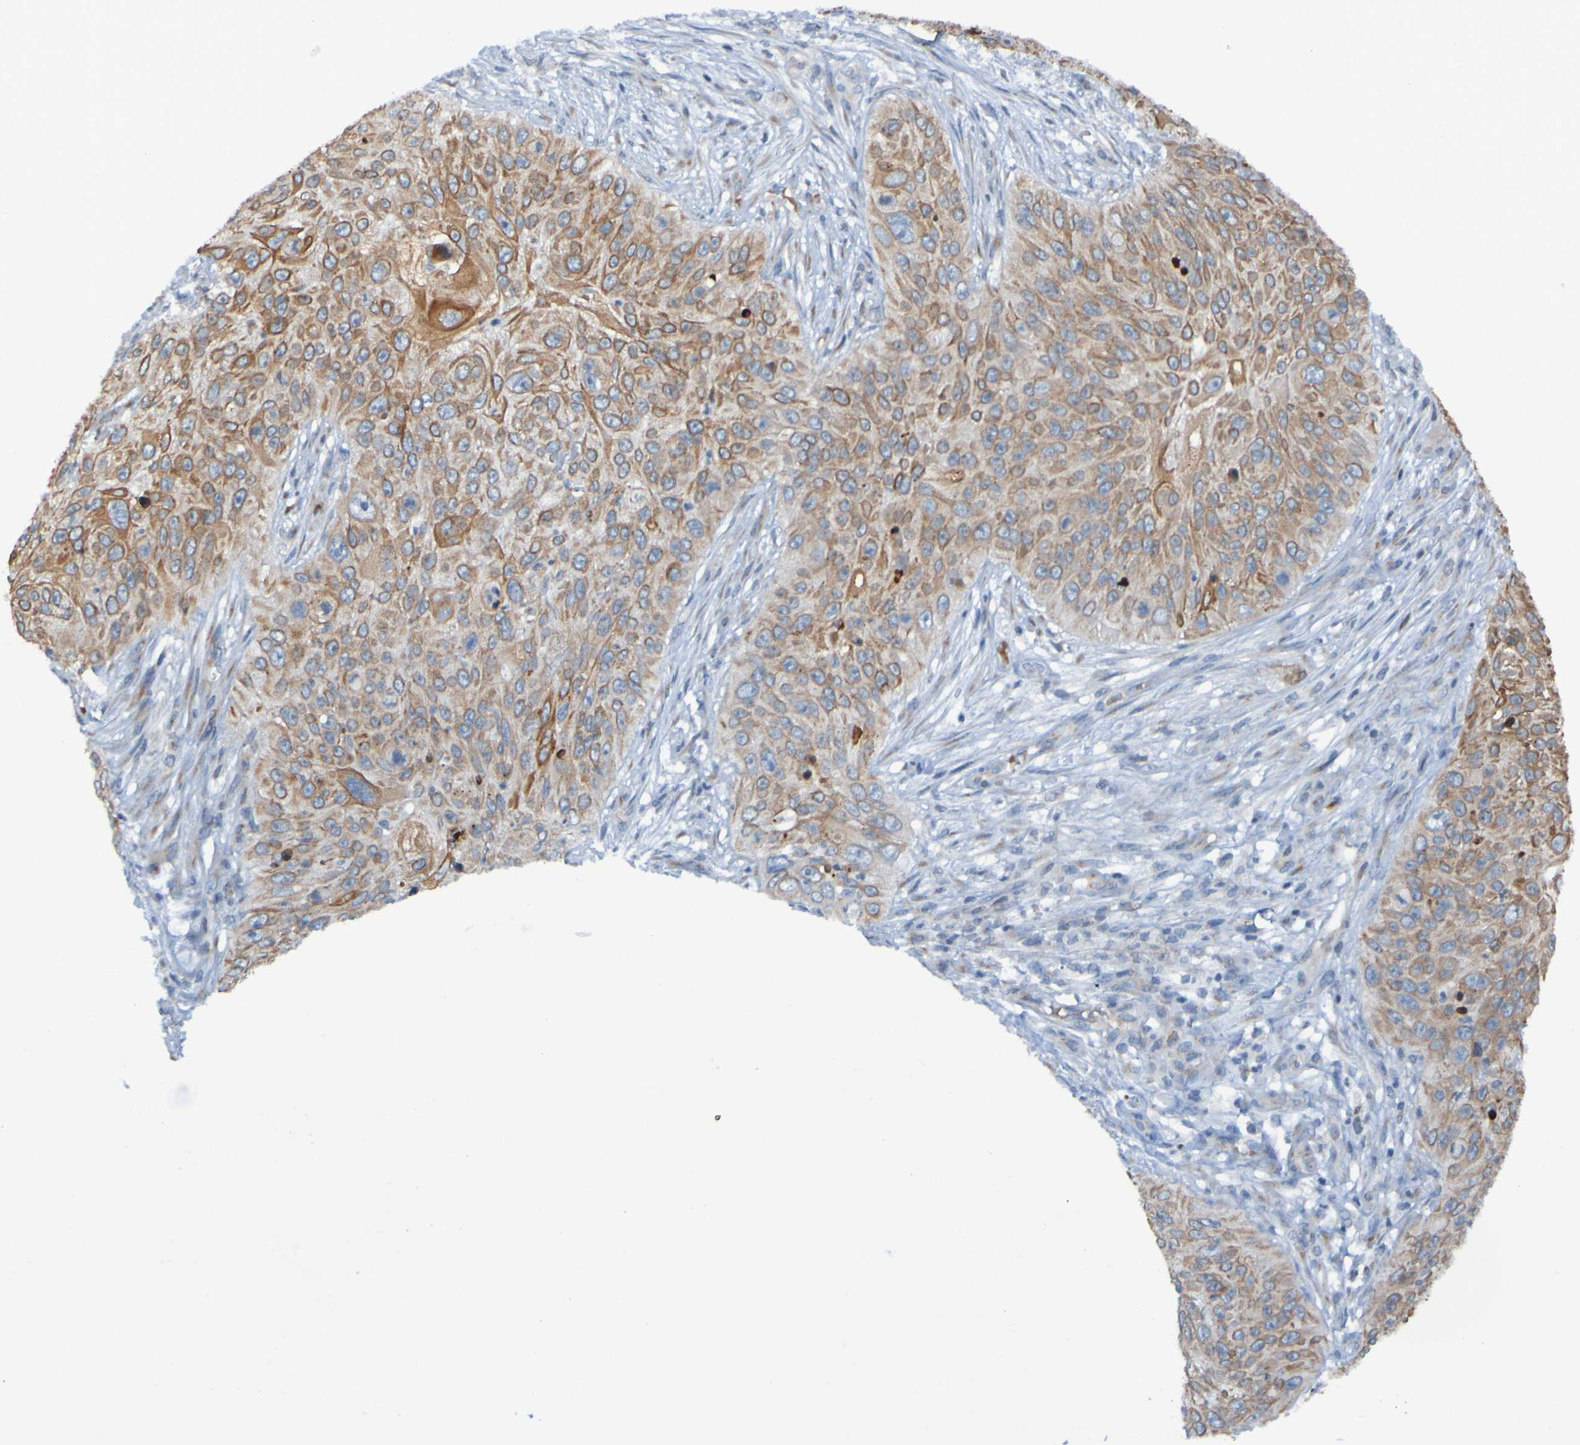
{"staining": {"intensity": "moderate", "quantity": ">75%", "location": "cytoplasmic/membranous"}, "tissue": "skin cancer", "cell_type": "Tumor cells", "image_type": "cancer", "snomed": [{"axis": "morphology", "description": "Squamous cell carcinoma, NOS"}, {"axis": "topography", "description": "Skin"}], "caption": "A brown stain shows moderate cytoplasmic/membranous staining of a protein in skin squamous cell carcinoma tumor cells.", "gene": "UNG", "patient": {"sex": "female", "age": 80}}